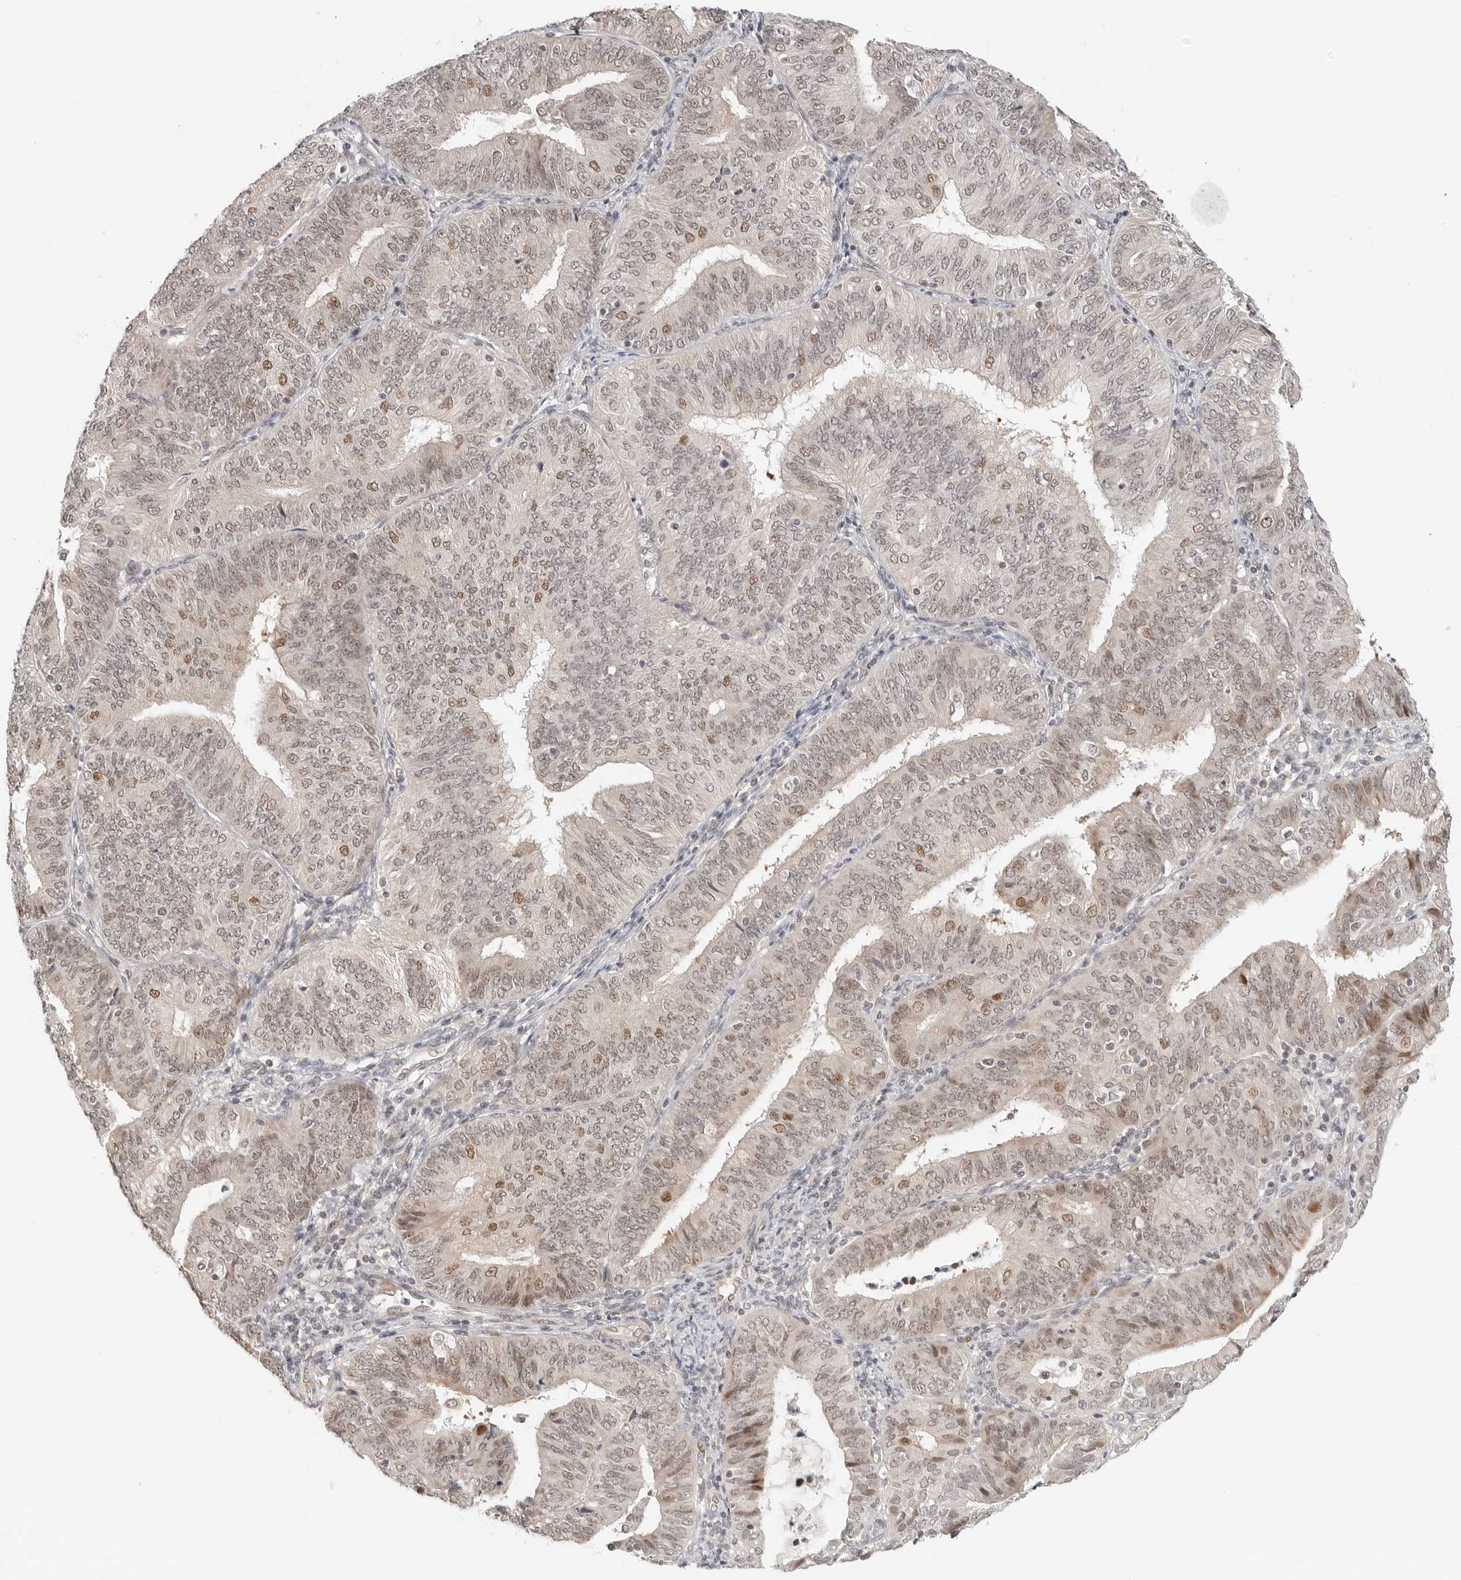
{"staining": {"intensity": "weak", "quantity": ">75%", "location": "nuclear"}, "tissue": "endometrial cancer", "cell_type": "Tumor cells", "image_type": "cancer", "snomed": [{"axis": "morphology", "description": "Adenocarcinoma, NOS"}, {"axis": "topography", "description": "Endometrium"}], "caption": "Protein analysis of endometrial cancer tissue shows weak nuclear expression in approximately >75% of tumor cells. The staining was performed using DAB to visualize the protein expression in brown, while the nuclei were stained in blue with hematoxylin (Magnification: 20x).", "gene": "TSEN2", "patient": {"sex": "female", "age": 58}}